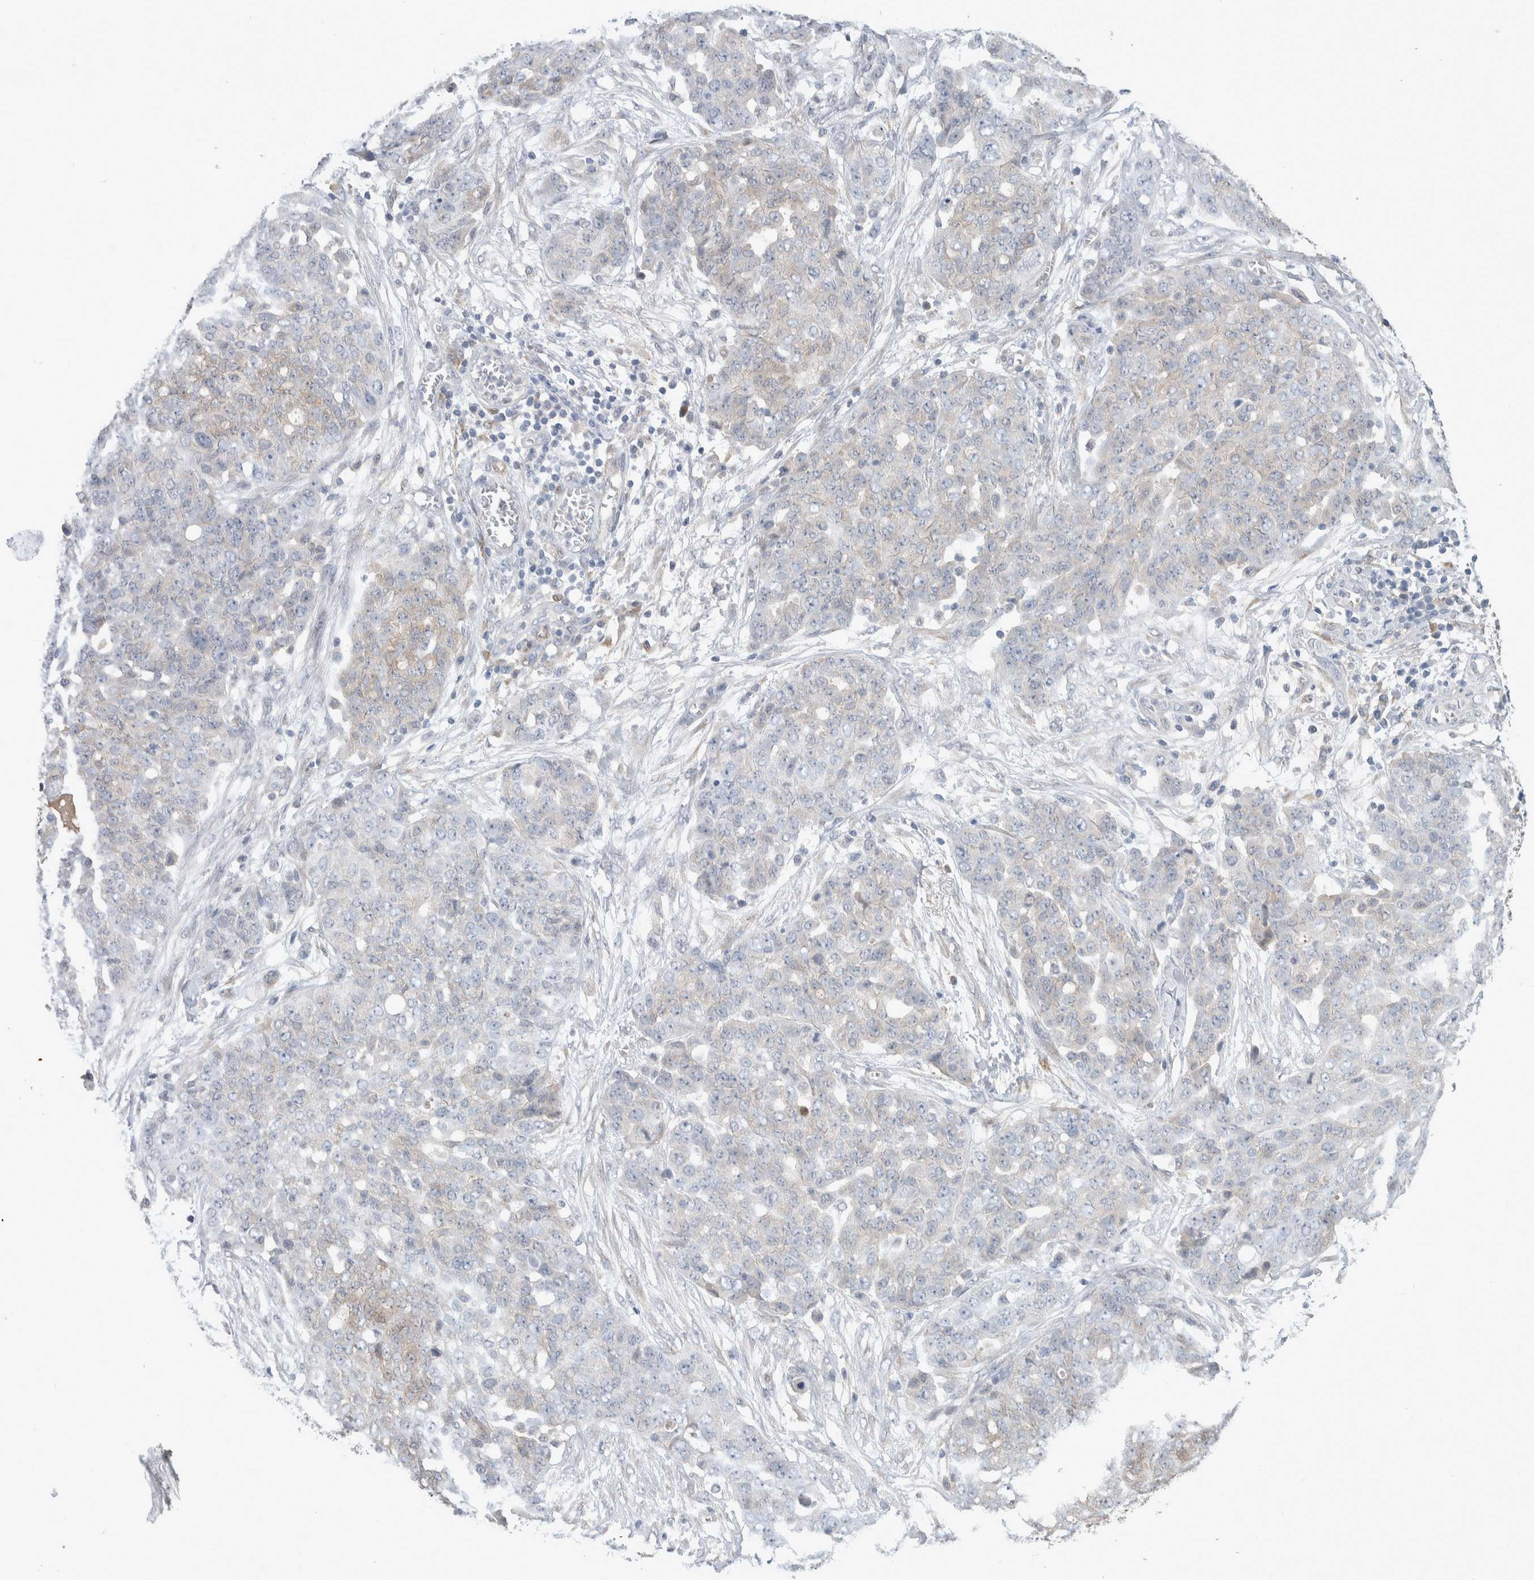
{"staining": {"intensity": "weak", "quantity": "<25%", "location": "cytoplasmic/membranous"}, "tissue": "ovarian cancer", "cell_type": "Tumor cells", "image_type": "cancer", "snomed": [{"axis": "morphology", "description": "Cystadenocarcinoma, serous, NOS"}, {"axis": "topography", "description": "Soft tissue"}, {"axis": "topography", "description": "Ovary"}], "caption": "DAB immunohistochemical staining of ovarian serous cystadenocarcinoma displays no significant positivity in tumor cells.", "gene": "DEPTOR", "patient": {"sex": "female", "age": 57}}